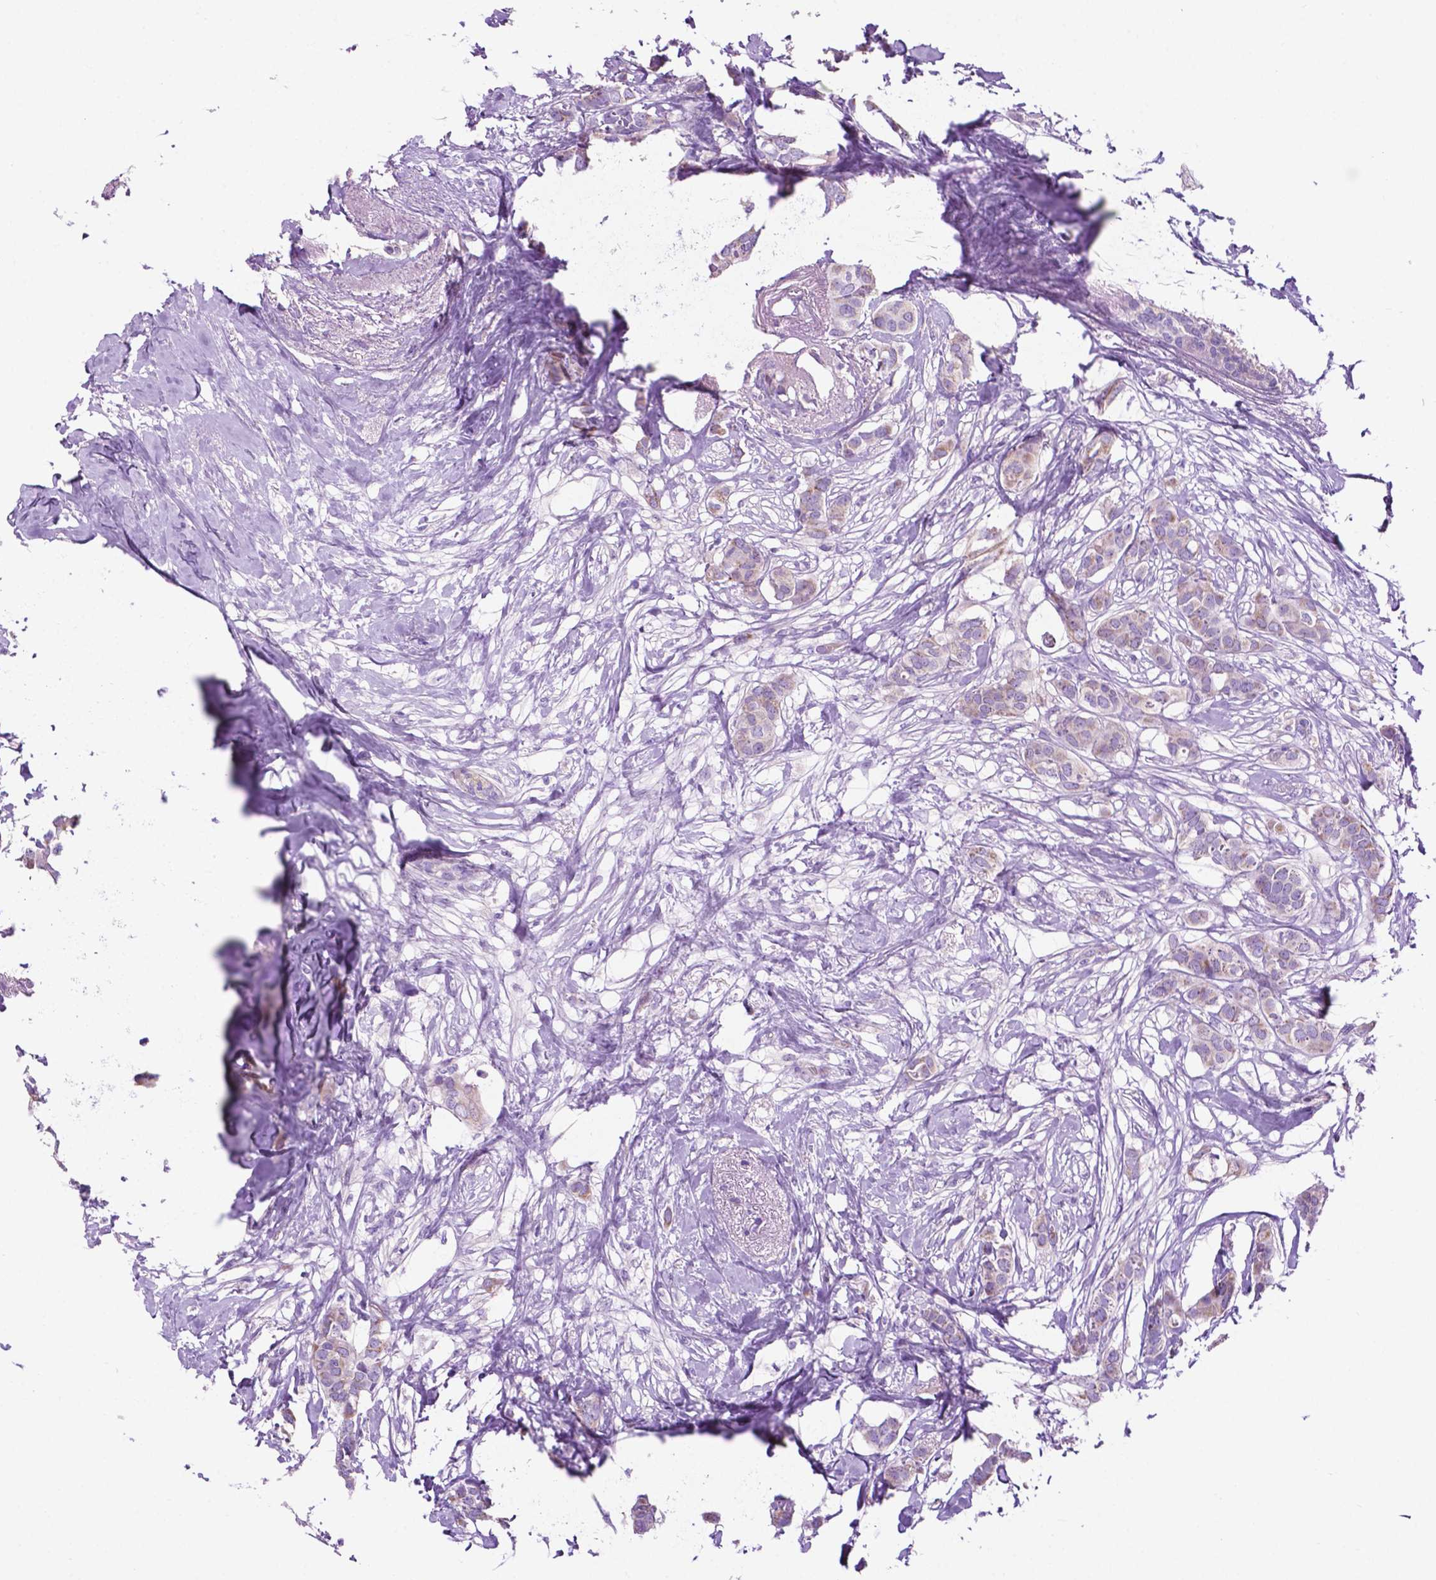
{"staining": {"intensity": "weak", "quantity": "25%-75%", "location": "cytoplasmic/membranous"}, "tissue": "breast cancer", "cell_type": "Tumor cells", "image_type": "cancer", "snomed": [{"axis": "morphology", "description": "Duct carcinoma"}, {"axis": "topography", "description": "Breast"}], "caption": "Protein analysis of breast cancer tissue exhibits weak cytoplasmic/membranous staining in about 25%-75% of tumor cells. The staining is performed using DAB brown chromogen to label protein expression. The nuclei are counter-stained blue using hematoxylin.", "gene": "PHYHIP", "patient": {"sex": "female", "age": 62}}